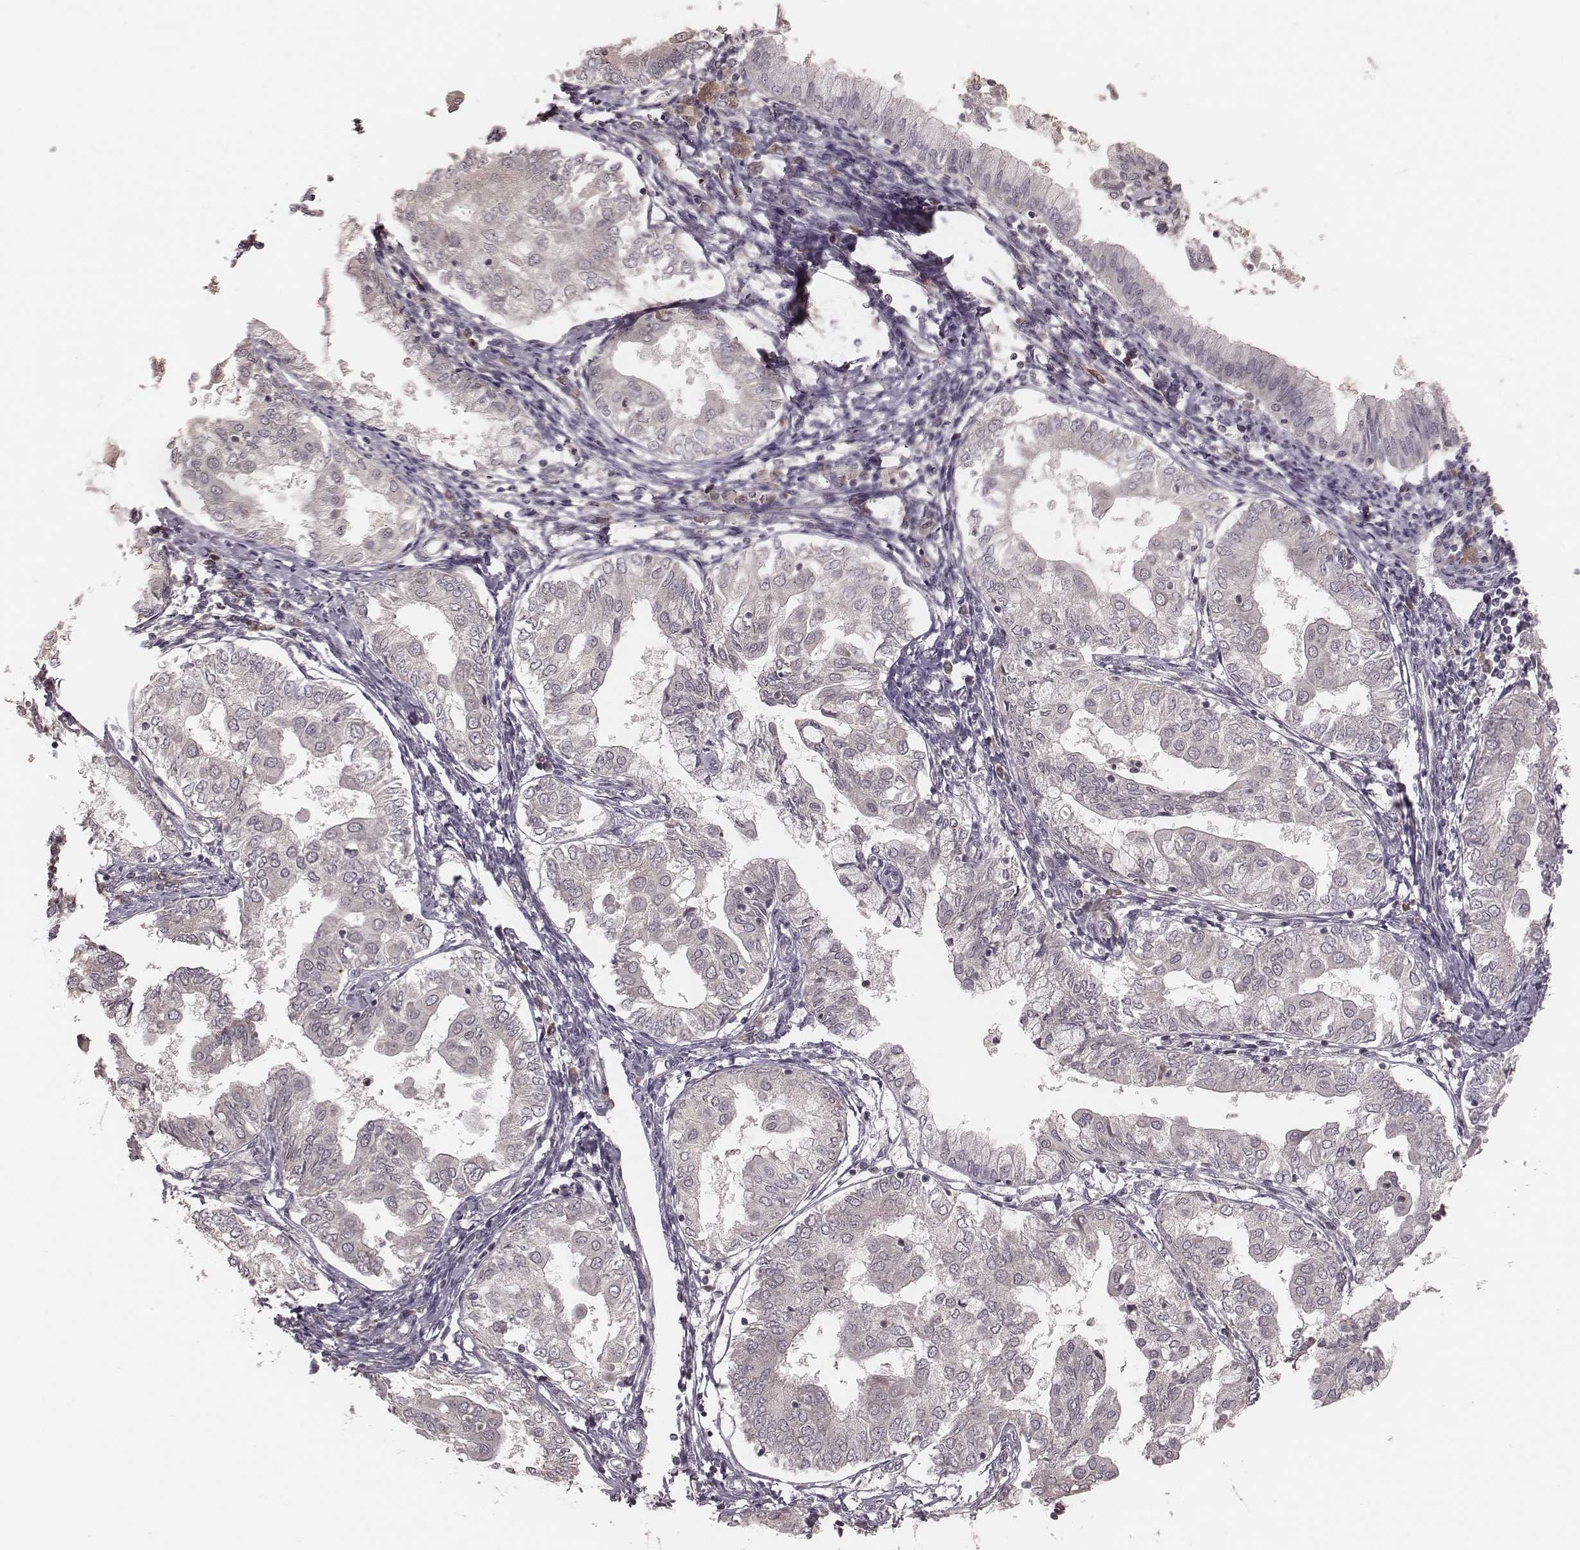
{"staining": {"intensity": "negative", "quantity": "none", "location": "none"}, "tissue": "endometrial cancer", "cell_type": "Tumor cells", "image_type": "cancer", "snomed": [{"axis": "morphology", "description": "Adenocarcinoma, NOS"}, {"axis": "topography", "description": "Endometrium"}], "caption": "Immunohistochemistry (IHC) photomicrograph of endometrial adenocarcinoma stained for a protein (brown), which reveals no positivity in tumor cells.", "gene": "IL5", "patient": {"sex": "female", "age": 68}}